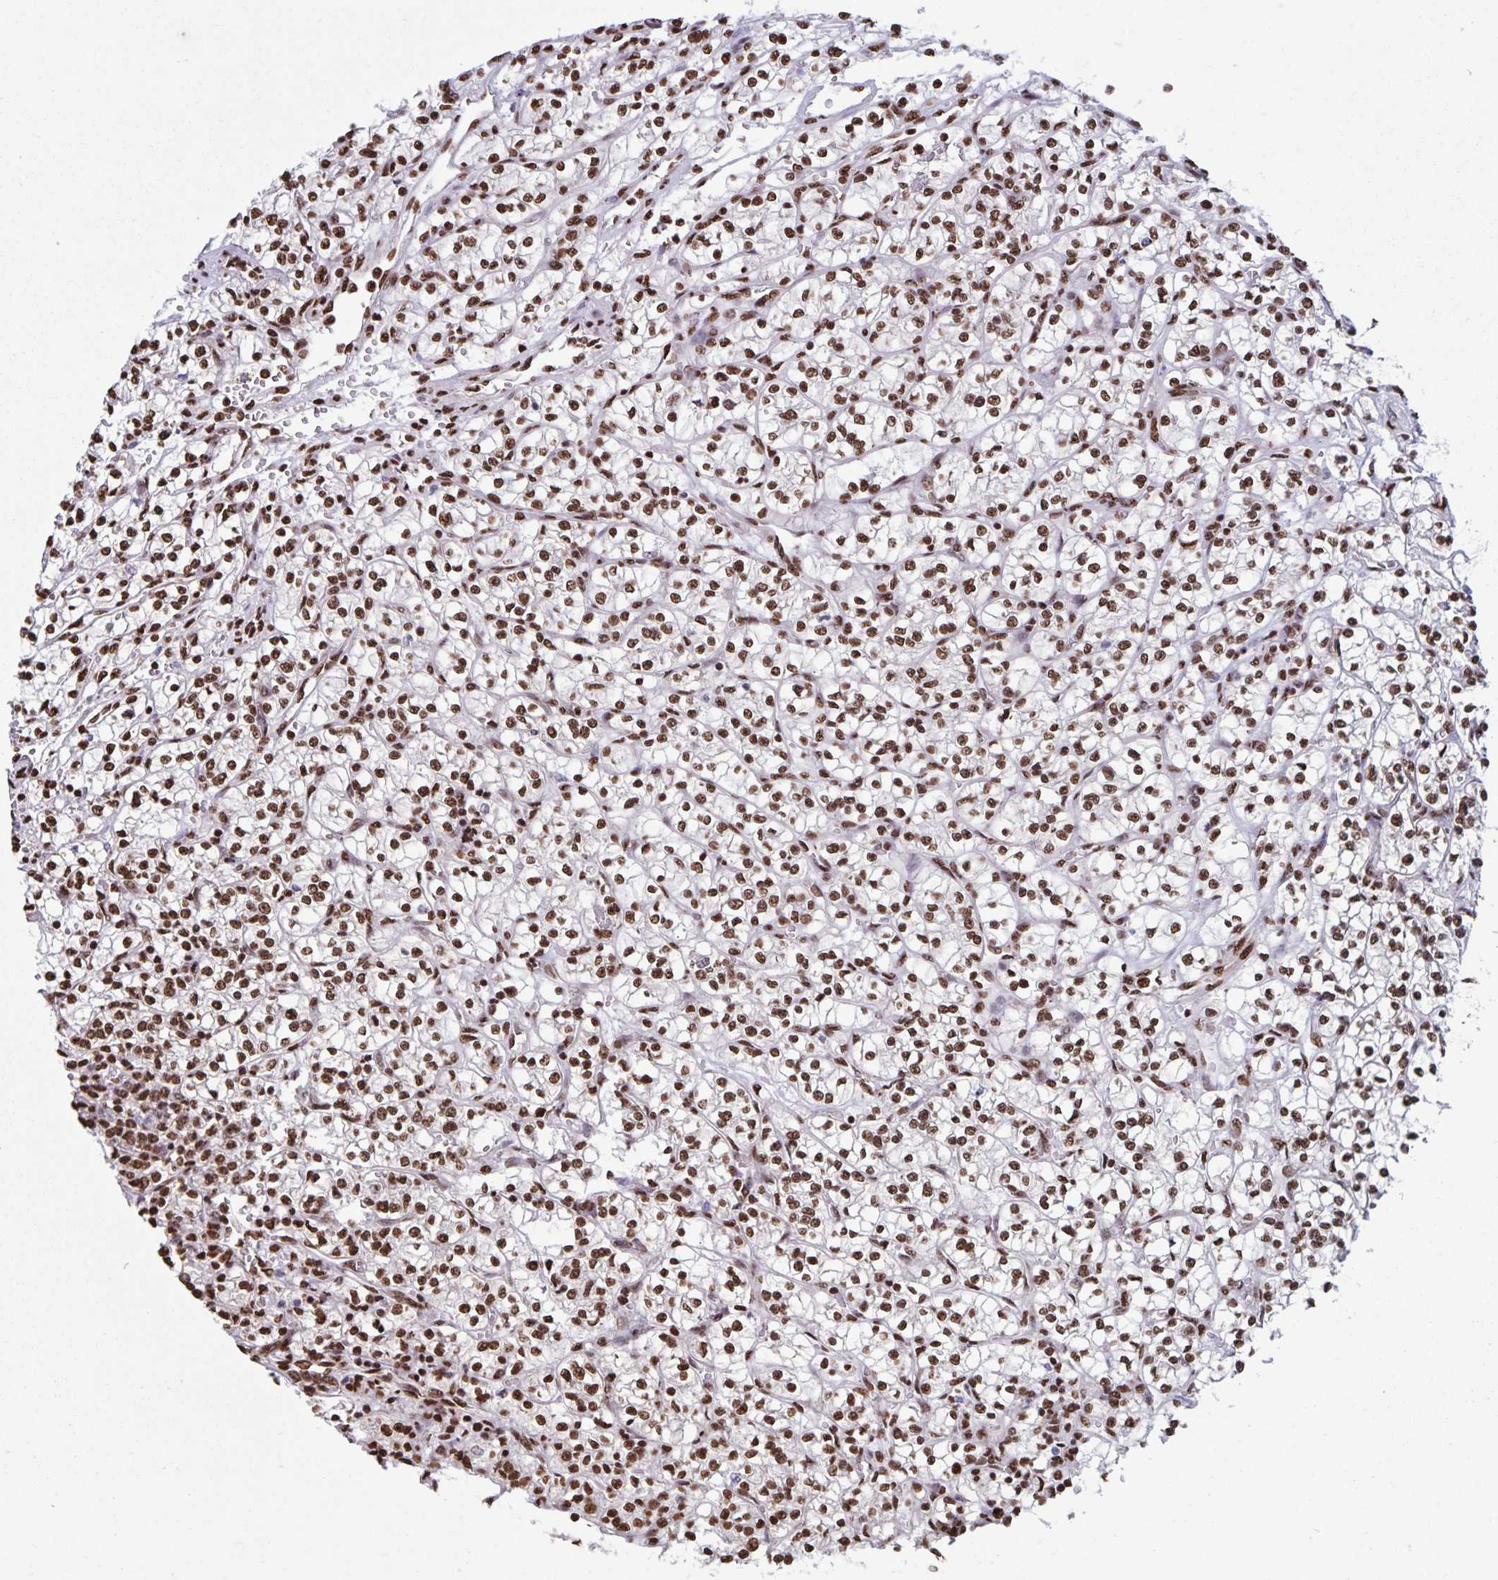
{"staining": {"intensity": "strong", "quantity": ">75%", "location": "nuclear"}, "tissue": "renal cancer", "cell_type": "Tumor cells", "image_type": "cancer", "snomed": [{"axis": "morphology", "description": "Adenocarcinoma, NOS"}, {"axis": "topography", "description": "Kidney"}], "caption": "DAB (3,3'-diaminobenzidine) immunohistochemical staining of adenocarcinoma (renal) demonstrates strong nuclear protein staining in approximately >75% of tumor cells. The protein of interest is stained brown, and the nuclei are stained in blue (DAB (3,3'-diaminobenzidine) IHC with brightfield microscopy, high magnification).", "gene": "DUT", "patient": {"sex": "female", "age": 64}}